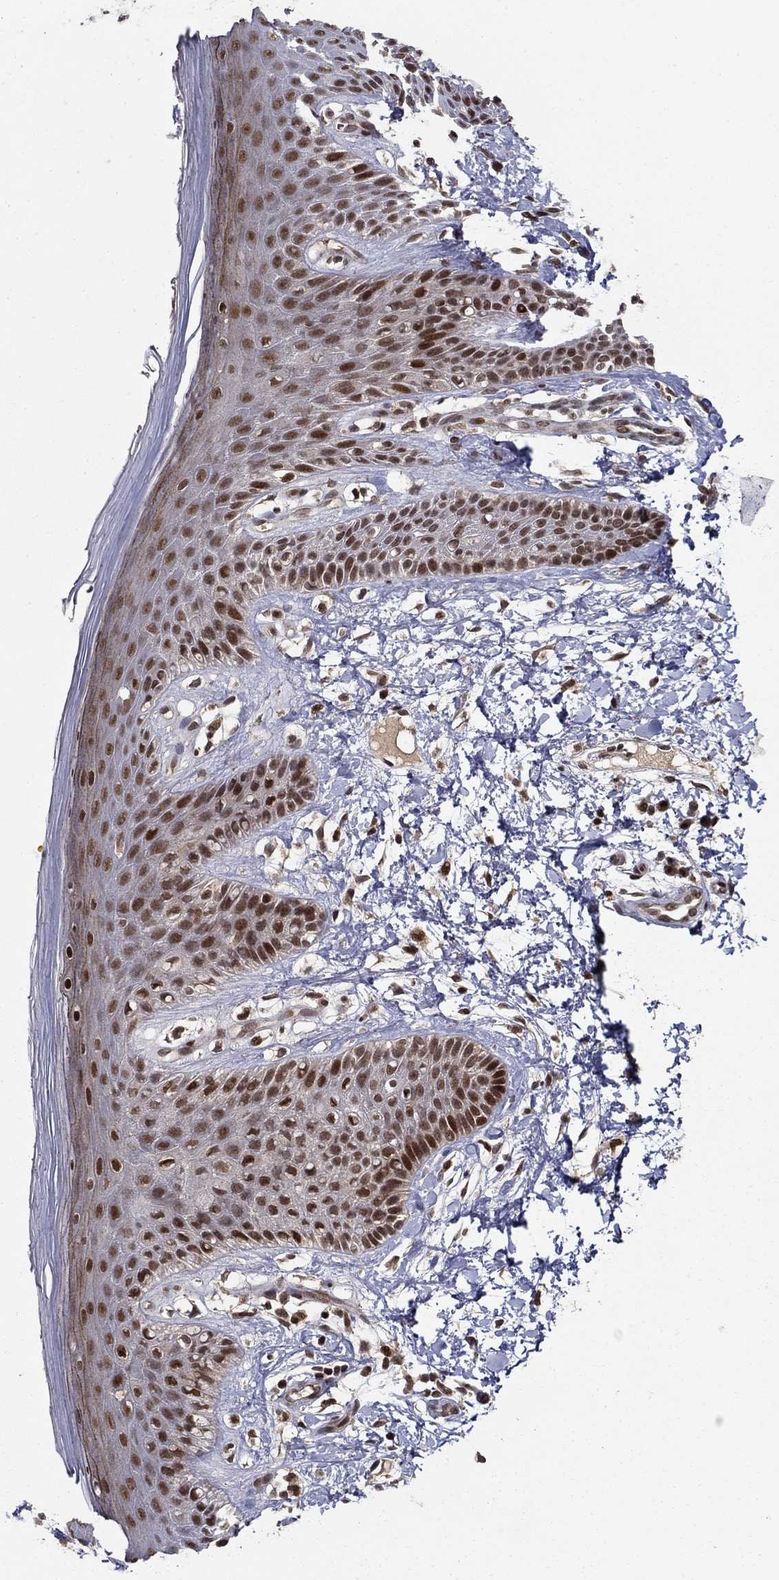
{"staining": {"intensity": "strong", "quantity": ">75%", "location": "nuclear"}, "tissue": "skin", "cell_type": "Epidermal cells", "image_type": "normal", "snomed": [{"axis": "morphology", "description": "Normal tissue, NOS"}, {"axis": "topography", "description": "Anal"}], "caption": "A high-resolution histopathology image shows immunohistochemistry staining of normal skin, which shows strong nuclear positivity in about >75% of epidermal cells.", "gene": "CDCA7L", "patient": {"sex": "male", "age": 36}}